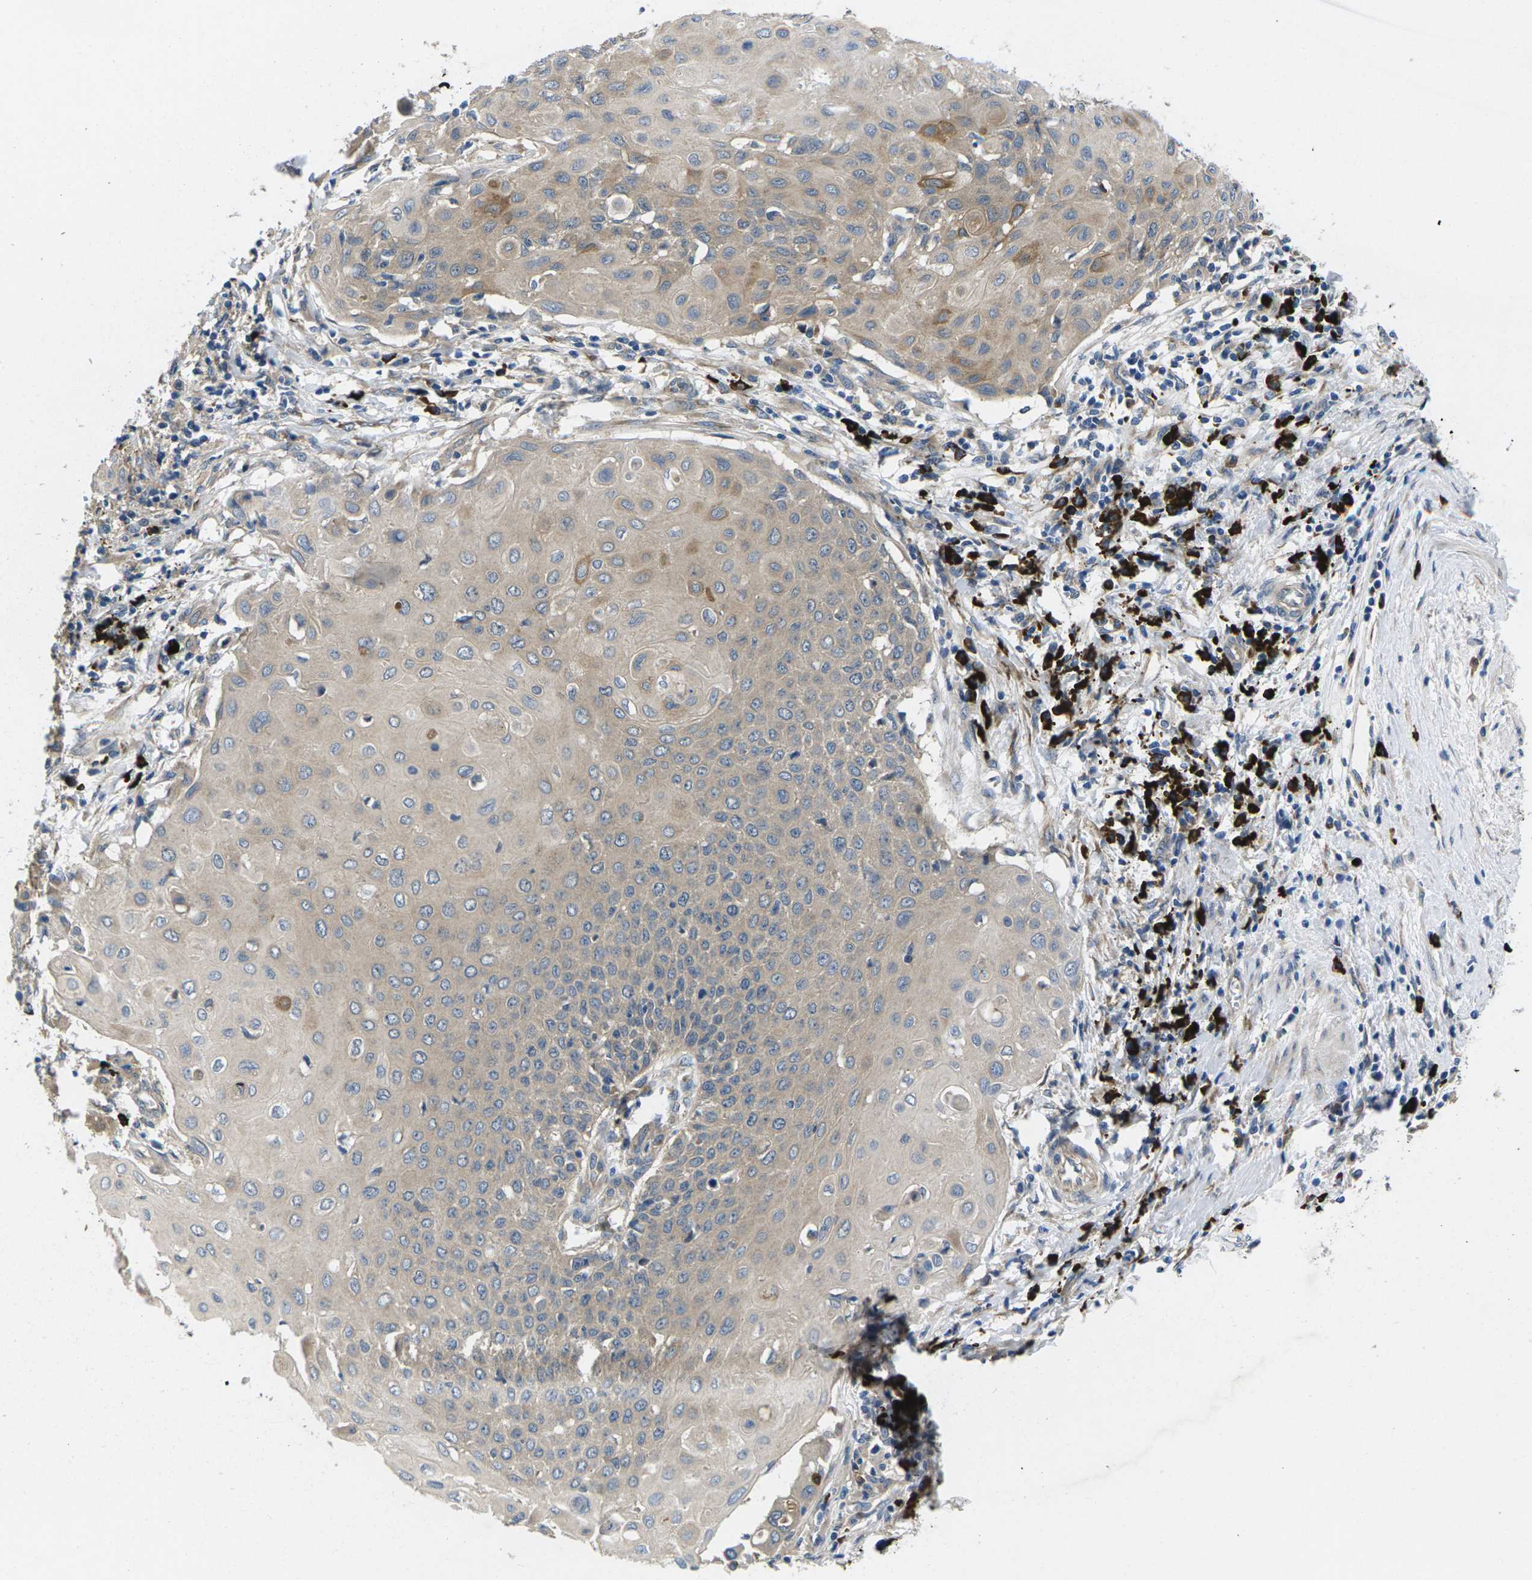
{"staining": {"intensity": "weak", "quantity": "<25%", "location": "cytoplasmic/membranous"}, "tissue": "cervical cancer", "cell_type": "Tumor cells", "image_type": "cancer", "snomed": [{"axis": "morphology", "description": "Squamous cell carcinoma, NOS"}, {"axis": "topography", "description": "Cervix"}], "caption": "There is no significant expression in tumor cells of cervical squamous cell carcinoma. (DAB immunohistochemistry, high magnification).", "gene": "PLCE1", "patient": {"sex": "female", "age": 39}}